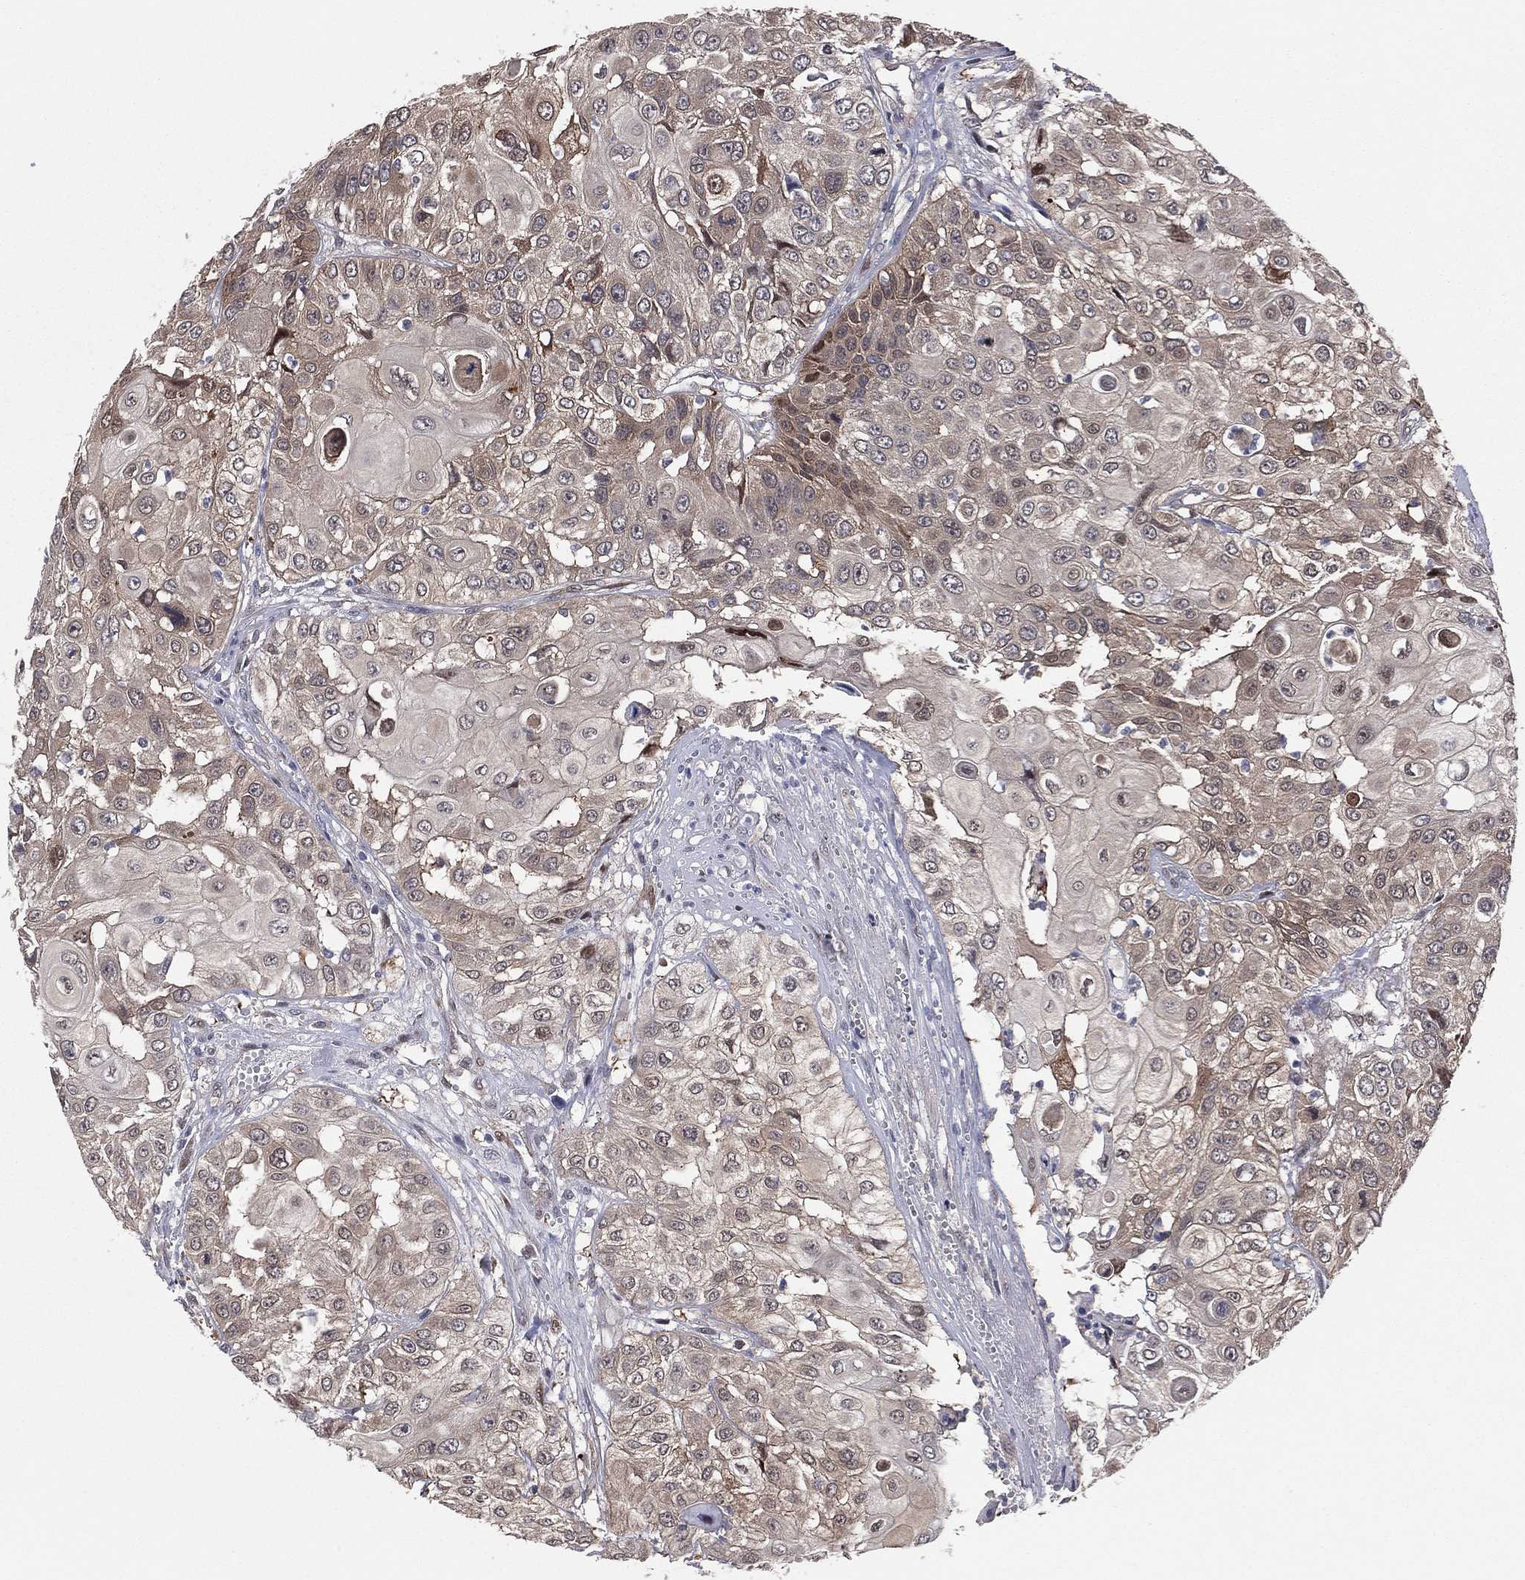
{"staining": {"intensity": "weak", "quantity": "<25%", "location": "cytoplasmic/membranous"}, "tissue": "urothelial cancer", "cell_type": "Tumor cells", "image_type": "cancer", "snomed": [{"axis": "morphology", "description": "Urothelial carcinoma, High grade"}, {"axis": "topography", "description": "Urinary bladder"}], "caption": "IHC of human high-grade urothelial carcinoma demonstrates no positivity in tumor cells.", "gene": "SNCG", "patient": {"sex": "female", "age": 79}}